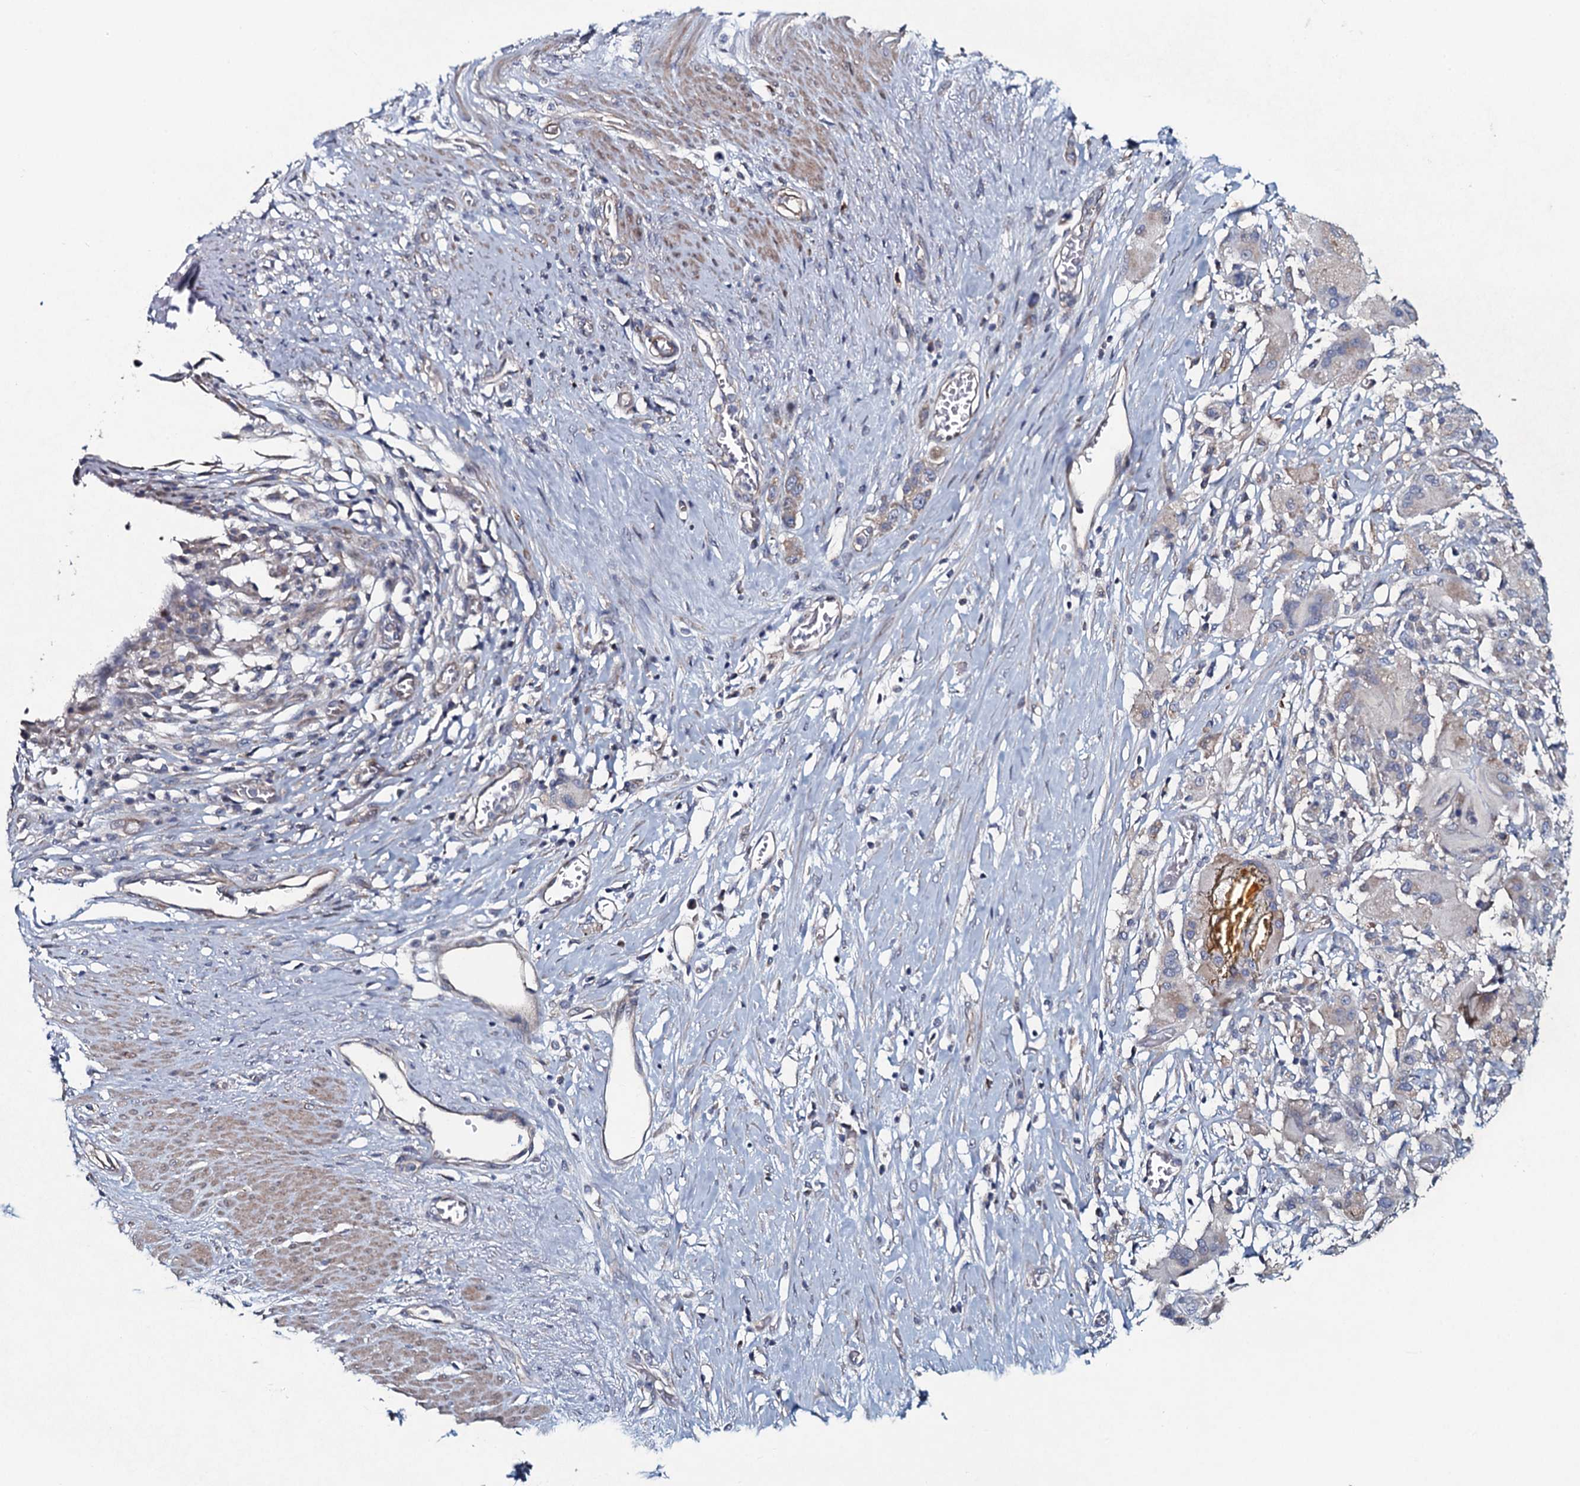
{"staining": {"intensity": "weak", "quantity": "25%-75%", "location": "cytoplasmic/membranous"}, "tissue": "stomach cancer", "cell_type": "Tumor cells", "image_type": "cancer", "snomed": [{"axis": "morphology", "description": "Adenocarcinoma, NOS"}, {"axis": "morphology", "description": "Adenocarcinoma, High grade"}, {"axis": "topography", "description": "Stomach, upper"}, {"axis": "topography", "description": "Stomach, lower"}], "caption": "Tumor cells display low levels of weak cytoplasmic/membranous staining in approximately 25%-75% of cells in stomach adenocarcinoma. The protein is stained brown, and the nuclei are stained in blue (DAB IHC with brightfield microscopy, high magnification).", "gene": "KCTD4", "patient": {"sex": "female", "age": 65}}